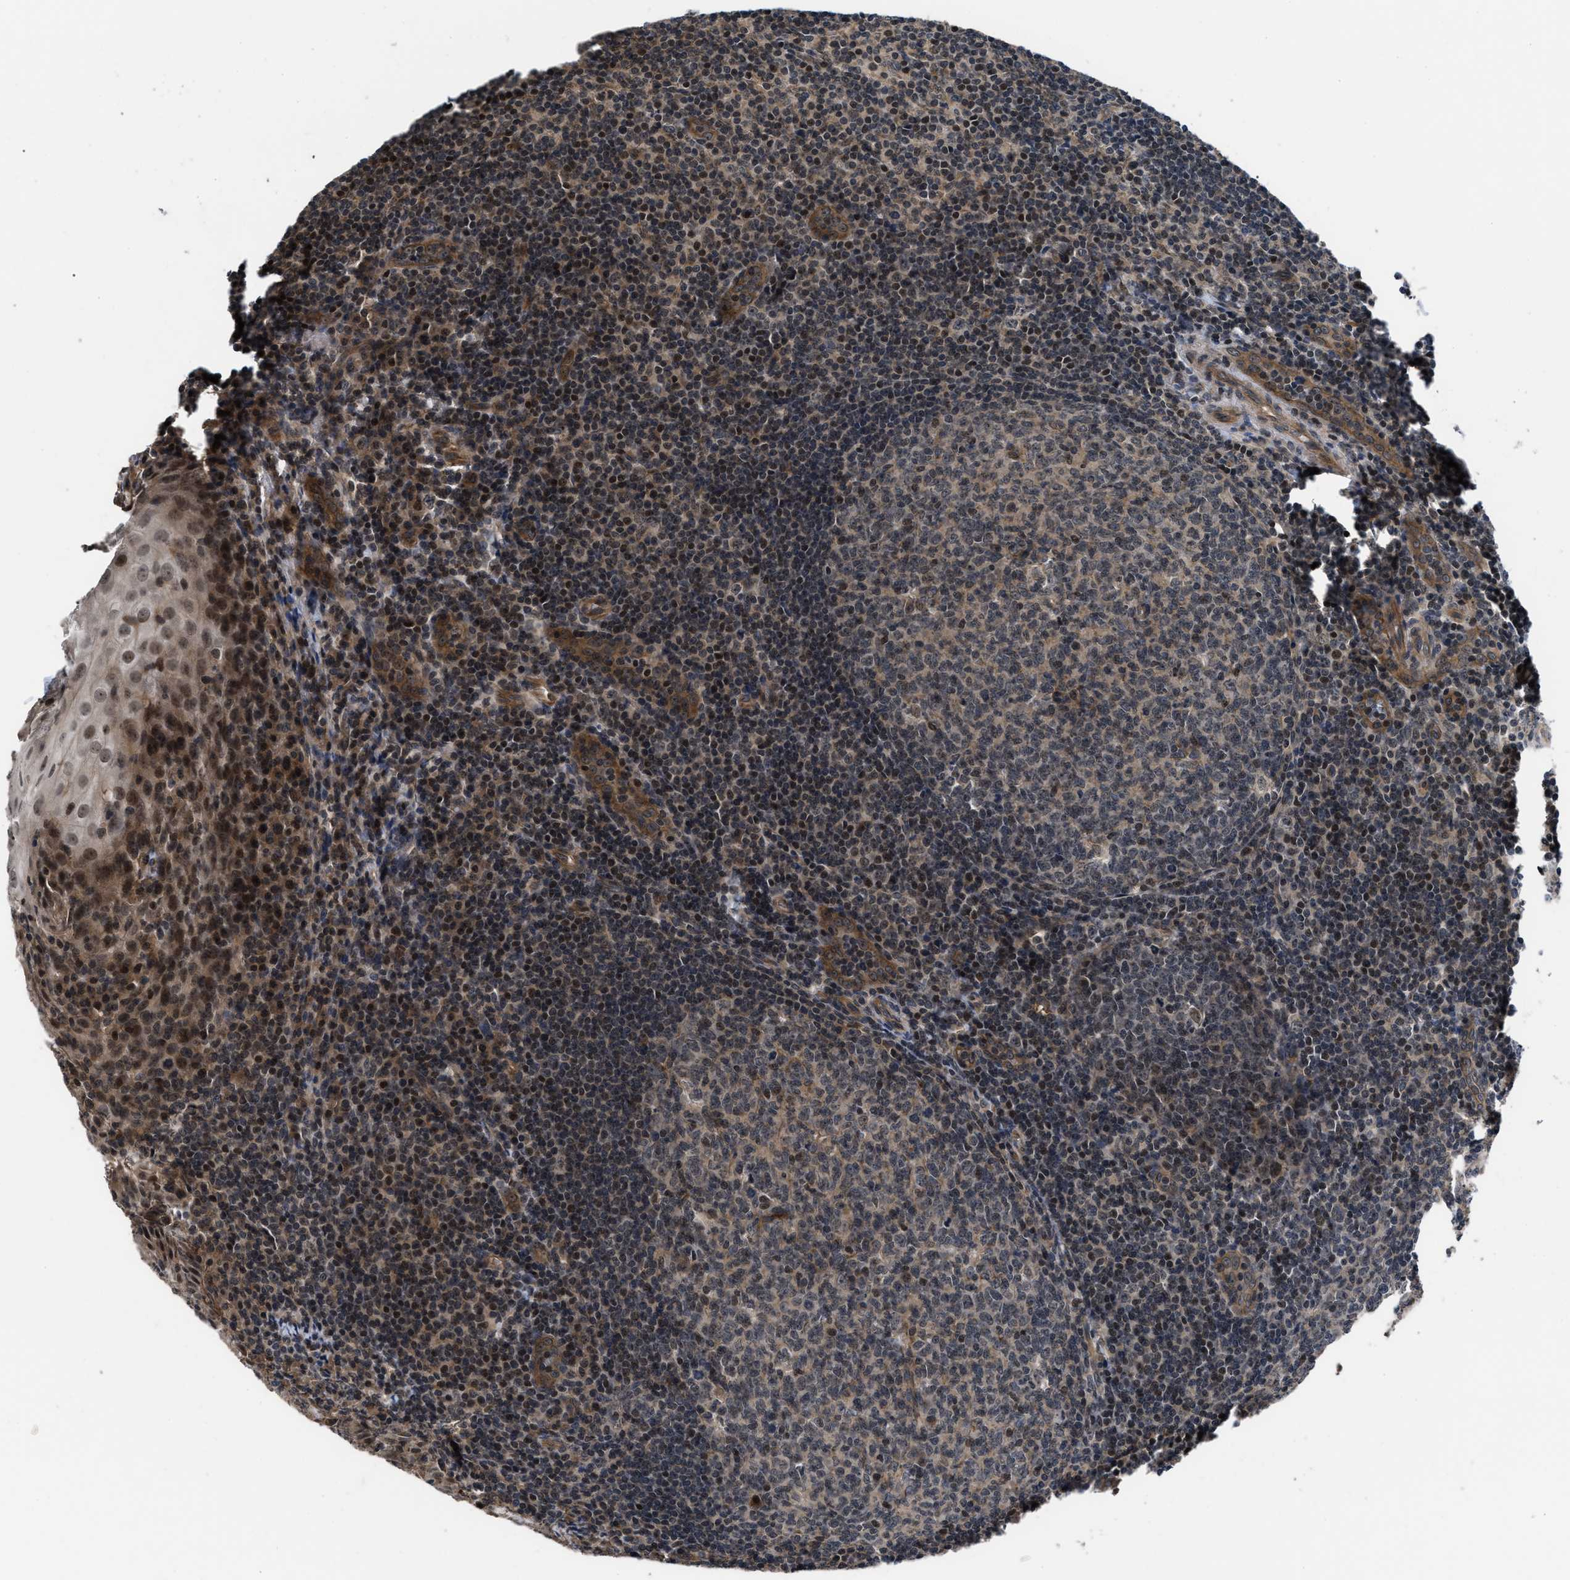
{"staining": {"intensity": "moderate", "quantity": "25%-75%", "location": "cytoplasmic/membranous,nuclear"}, "tissue": "tonsil", "cell_type": "Germinal center cells", "image_type": "normal", "snomed": [{"axis": "morphology", "description": "Normal tissue, NOS"}, {"axis": "topography", "description": "Tonsil"}], "caption": "Immunohistochemistry (IHC) of benign human tonsil demonstrates medium levels of moderate cytoplasmic/membranous,nuclear staining in approximately 25%-75% of germinal center cells. (IHC, brightfield microscopy, high magnification).", "gene": "DNAJC14", "patient": {"sex": "male", "age": 37}}